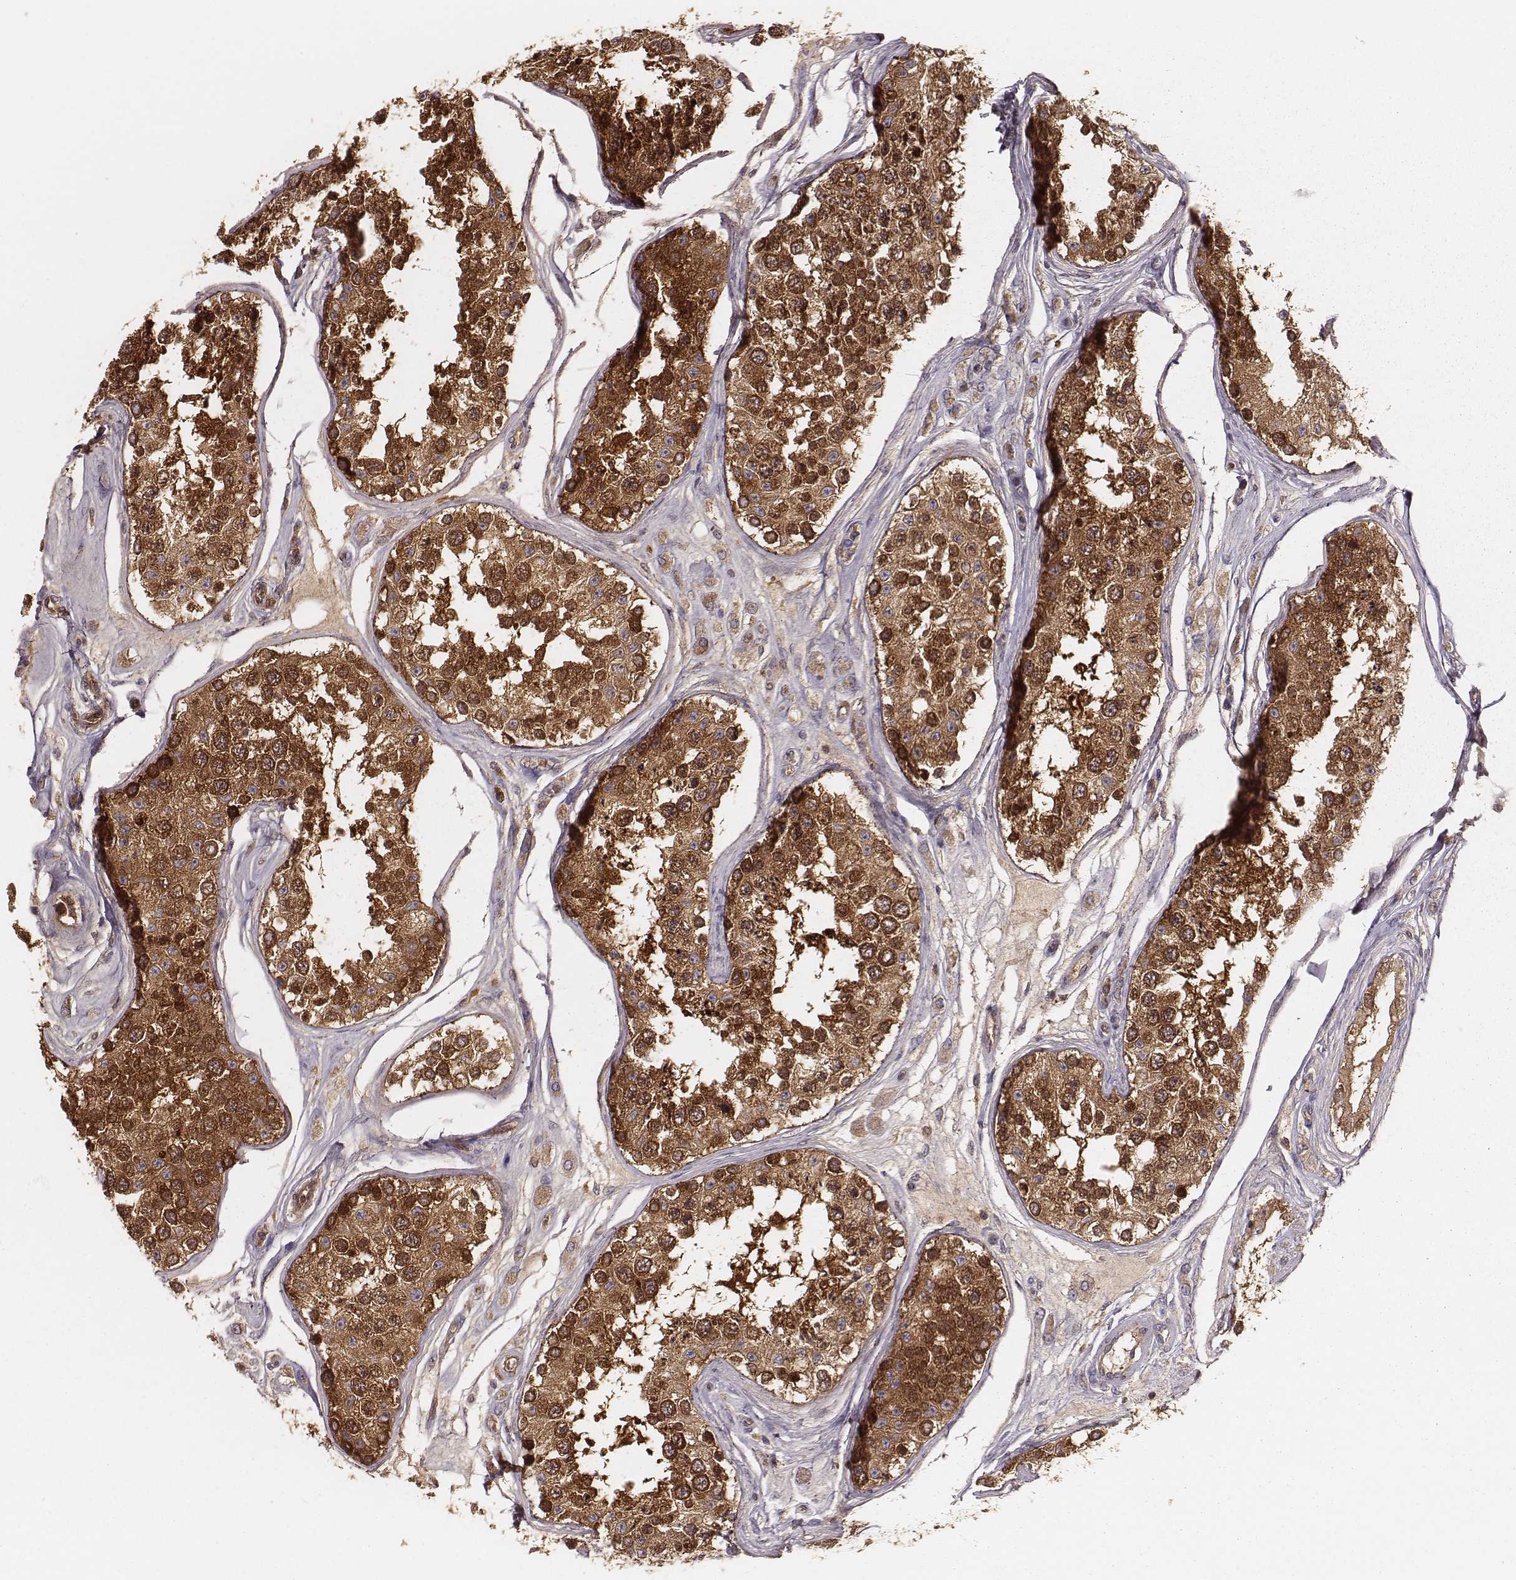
{"staining": {"intensity": "strong", "quantity": ">75%", "location": "cytoplasmic/membranous"}, "tissue": "testis", "cell_type": "Cells in seminiferous ducts", "image_type": "normal", "snomed": [{"axis": "morphology", "description": "Normal tissue, NOS"}, {"axis": "topography", "description": "Testis"}], "caption": "This photomicrograph shows immunohistochemistry staining of unremarkable testis, with high strong cytoplasmic/membranous staining in approximately >75% of cells in seminiferous ducts.", "gene": "CARS1", "patient": {"sex": "male", "age": 25}}